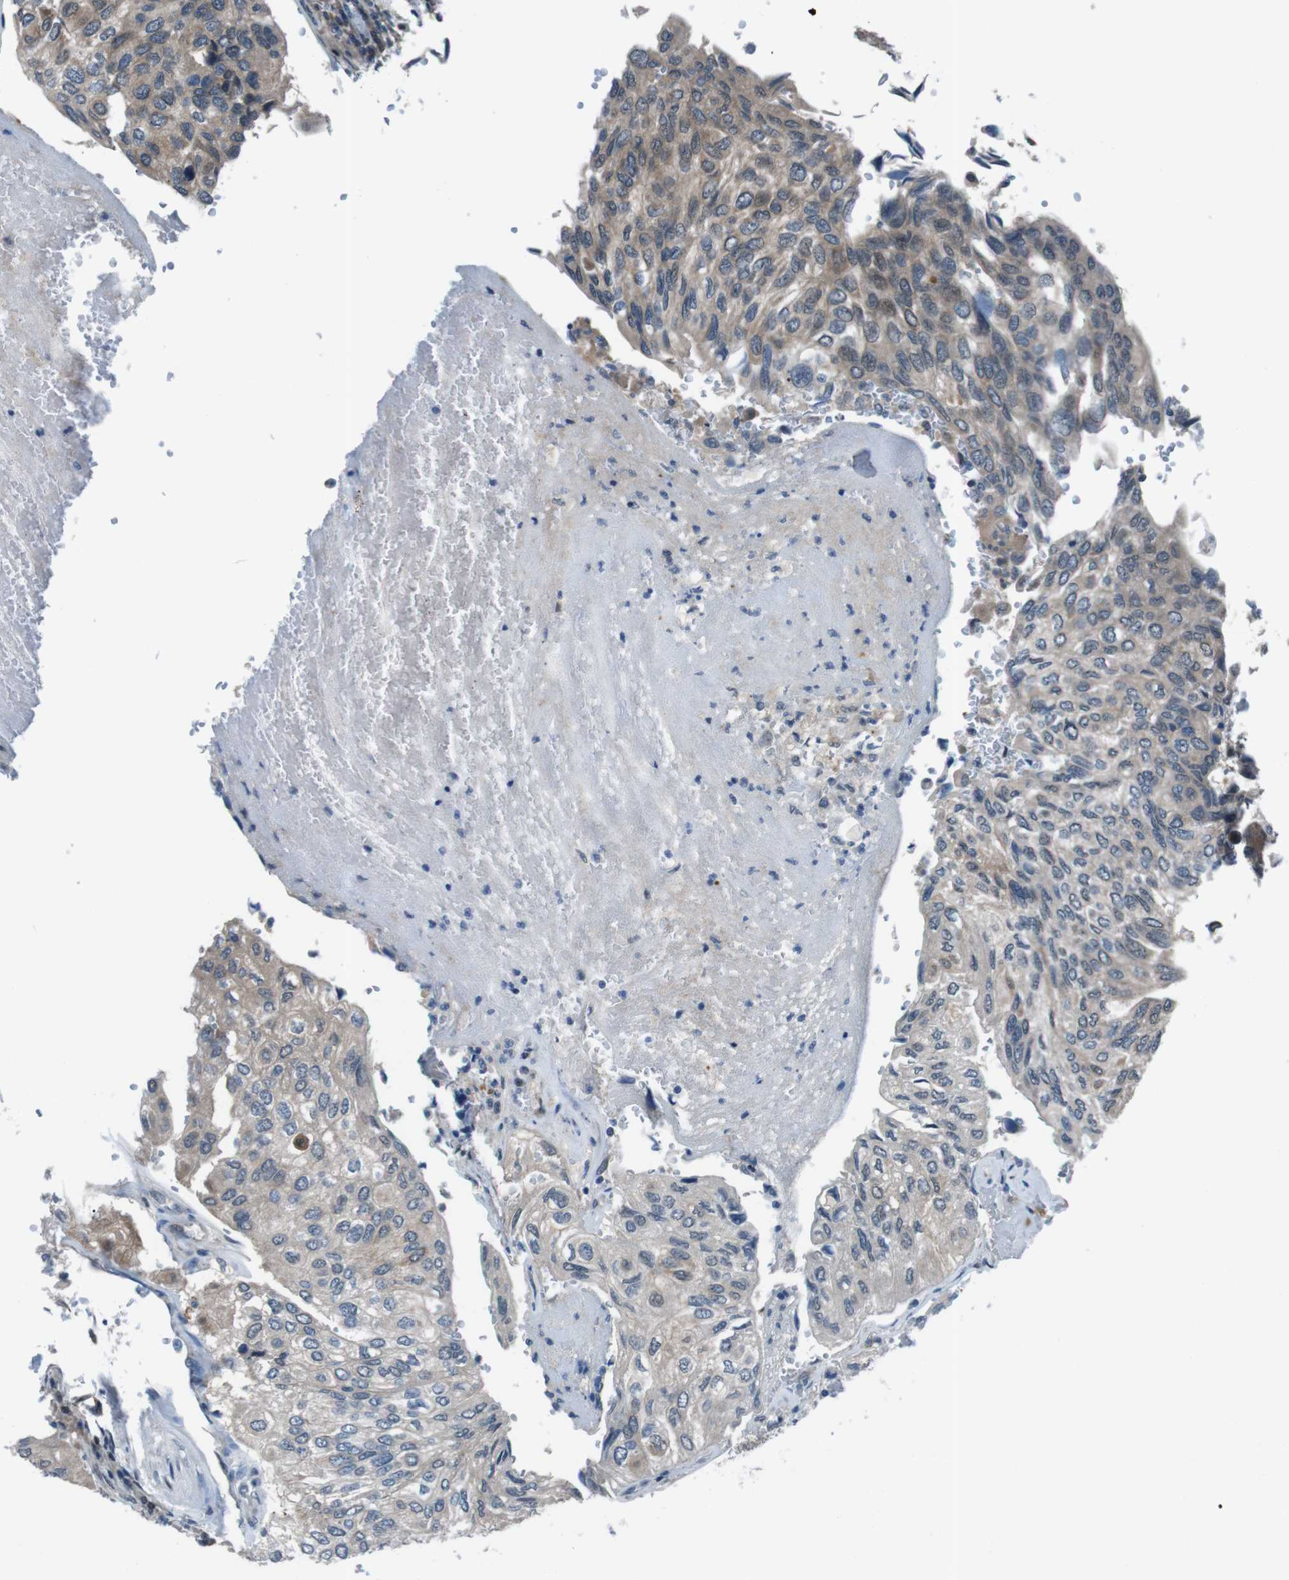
{"staining": {"intensity": "weak", "quantity": ">75%", "location": "cytoplasmic/membranous"}, "tissue": "urothelial cancer", "cell_type": "Tumor cells", "image_type": "cancer", "snomed": [{"axis": "morphology", "description": "Urothelial carcinoma, High grade"}, {"axis": "topography", "description": "Urinary bladder"}], "caption": "Urothelial cancer was stained to show a protein in brown. There is low levels of weak cytoplasmic/membranous staining in approximately >75% of tumor cells.", "gene": "LRP5", "patient": {"sex": "male", "age": 66}}